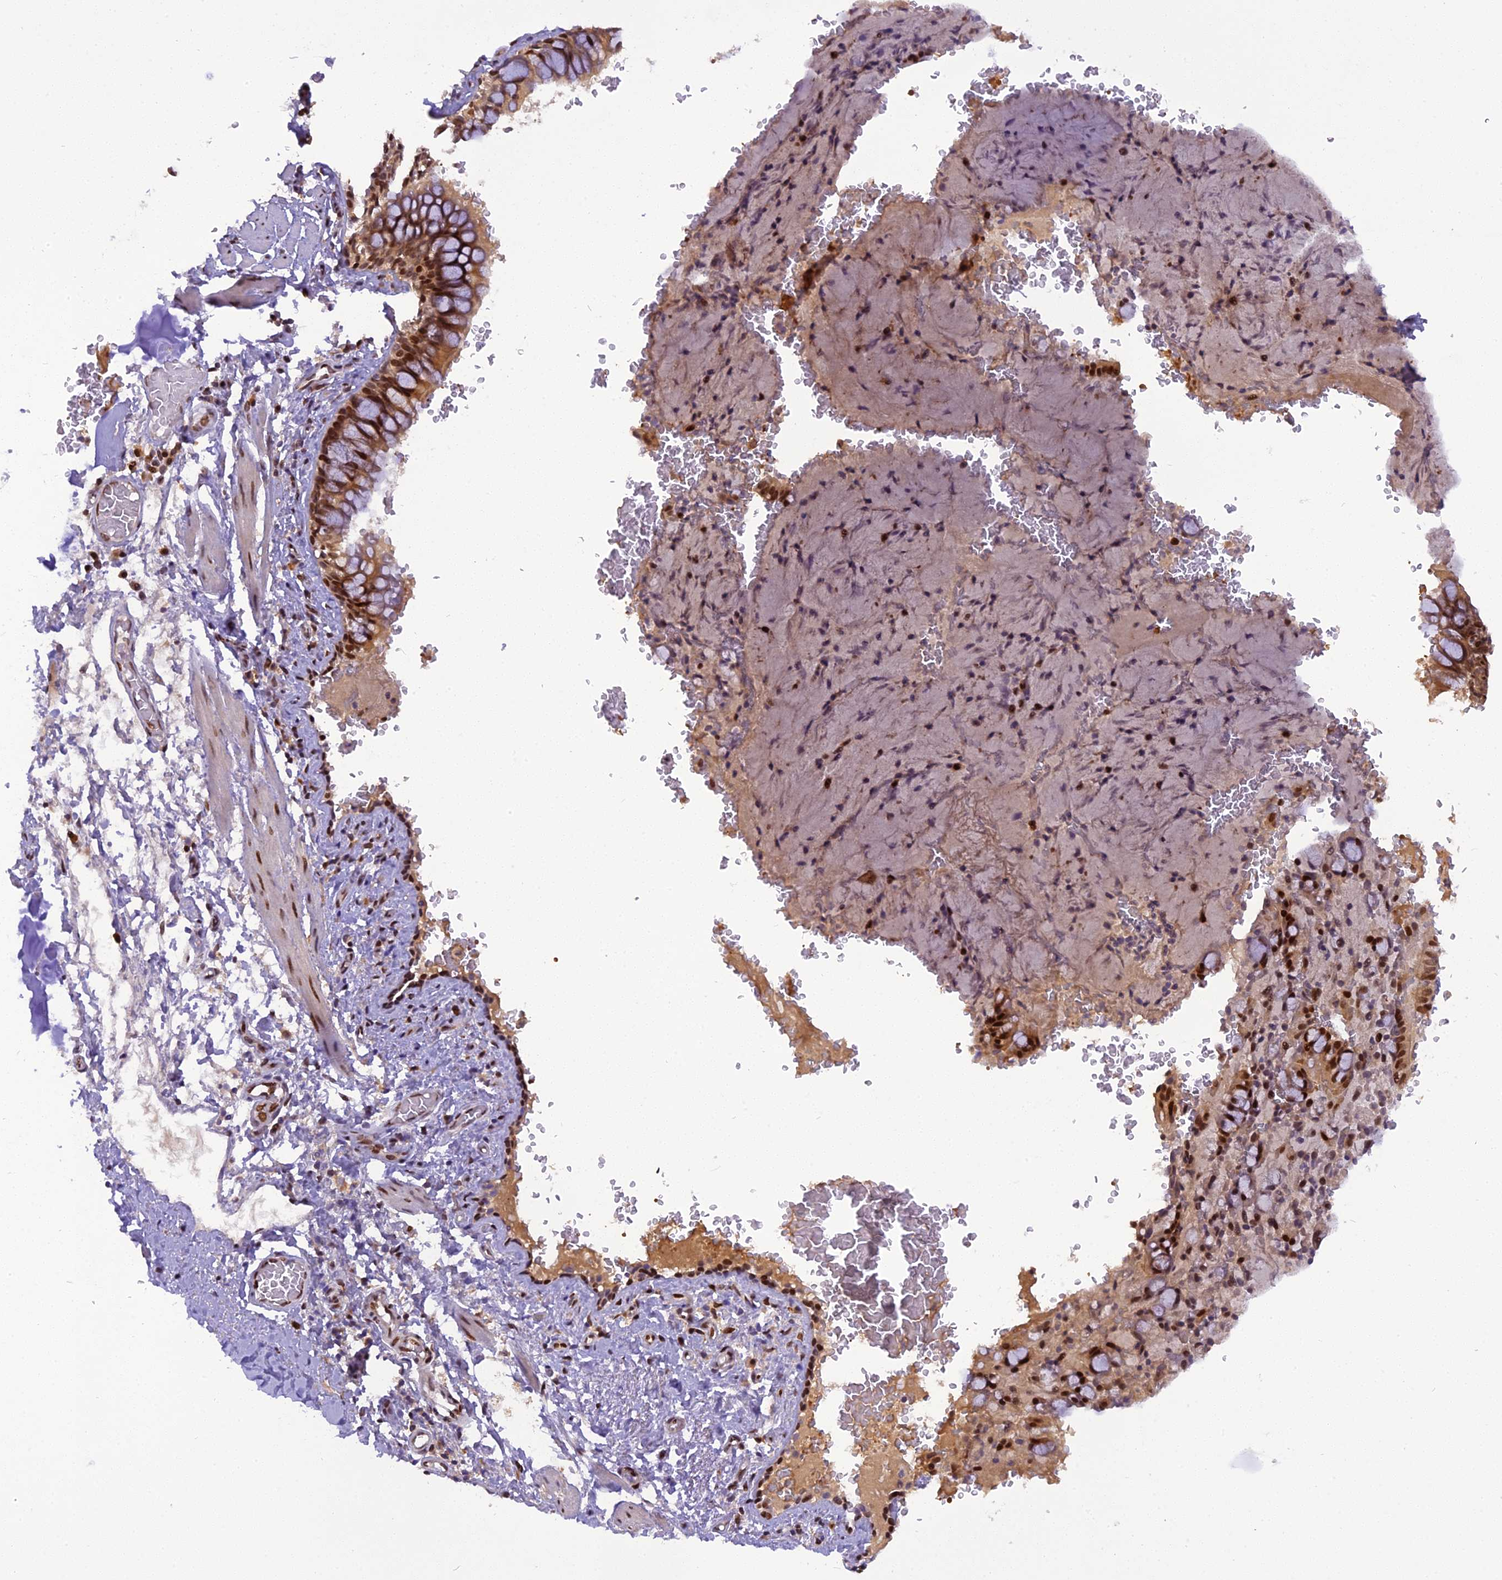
{"staining": {"intensity": "moderate", "quantity": ">75%", "location": "cytoplasmic/membranous,nuclear"}, "tissue": "bronchus", "cell_type": "Respiratory epithelial cells", "image_type": "normal", "snomed": [{"axis": "morphology", "description": "Normal tissue, NOS"}, {"axis": "topography", "description": "Cartilage tissue"}, {"axis": "topography", "description": "Bronchus"}], "caption": "The immunohistochemical stain shows moderate cytoplasmic/membranous,nuclear staining in respiratory epithelial cells of benign bronchus.", "gene": "RABGGTA", "patient": {"sex": "female", "age": 36}}